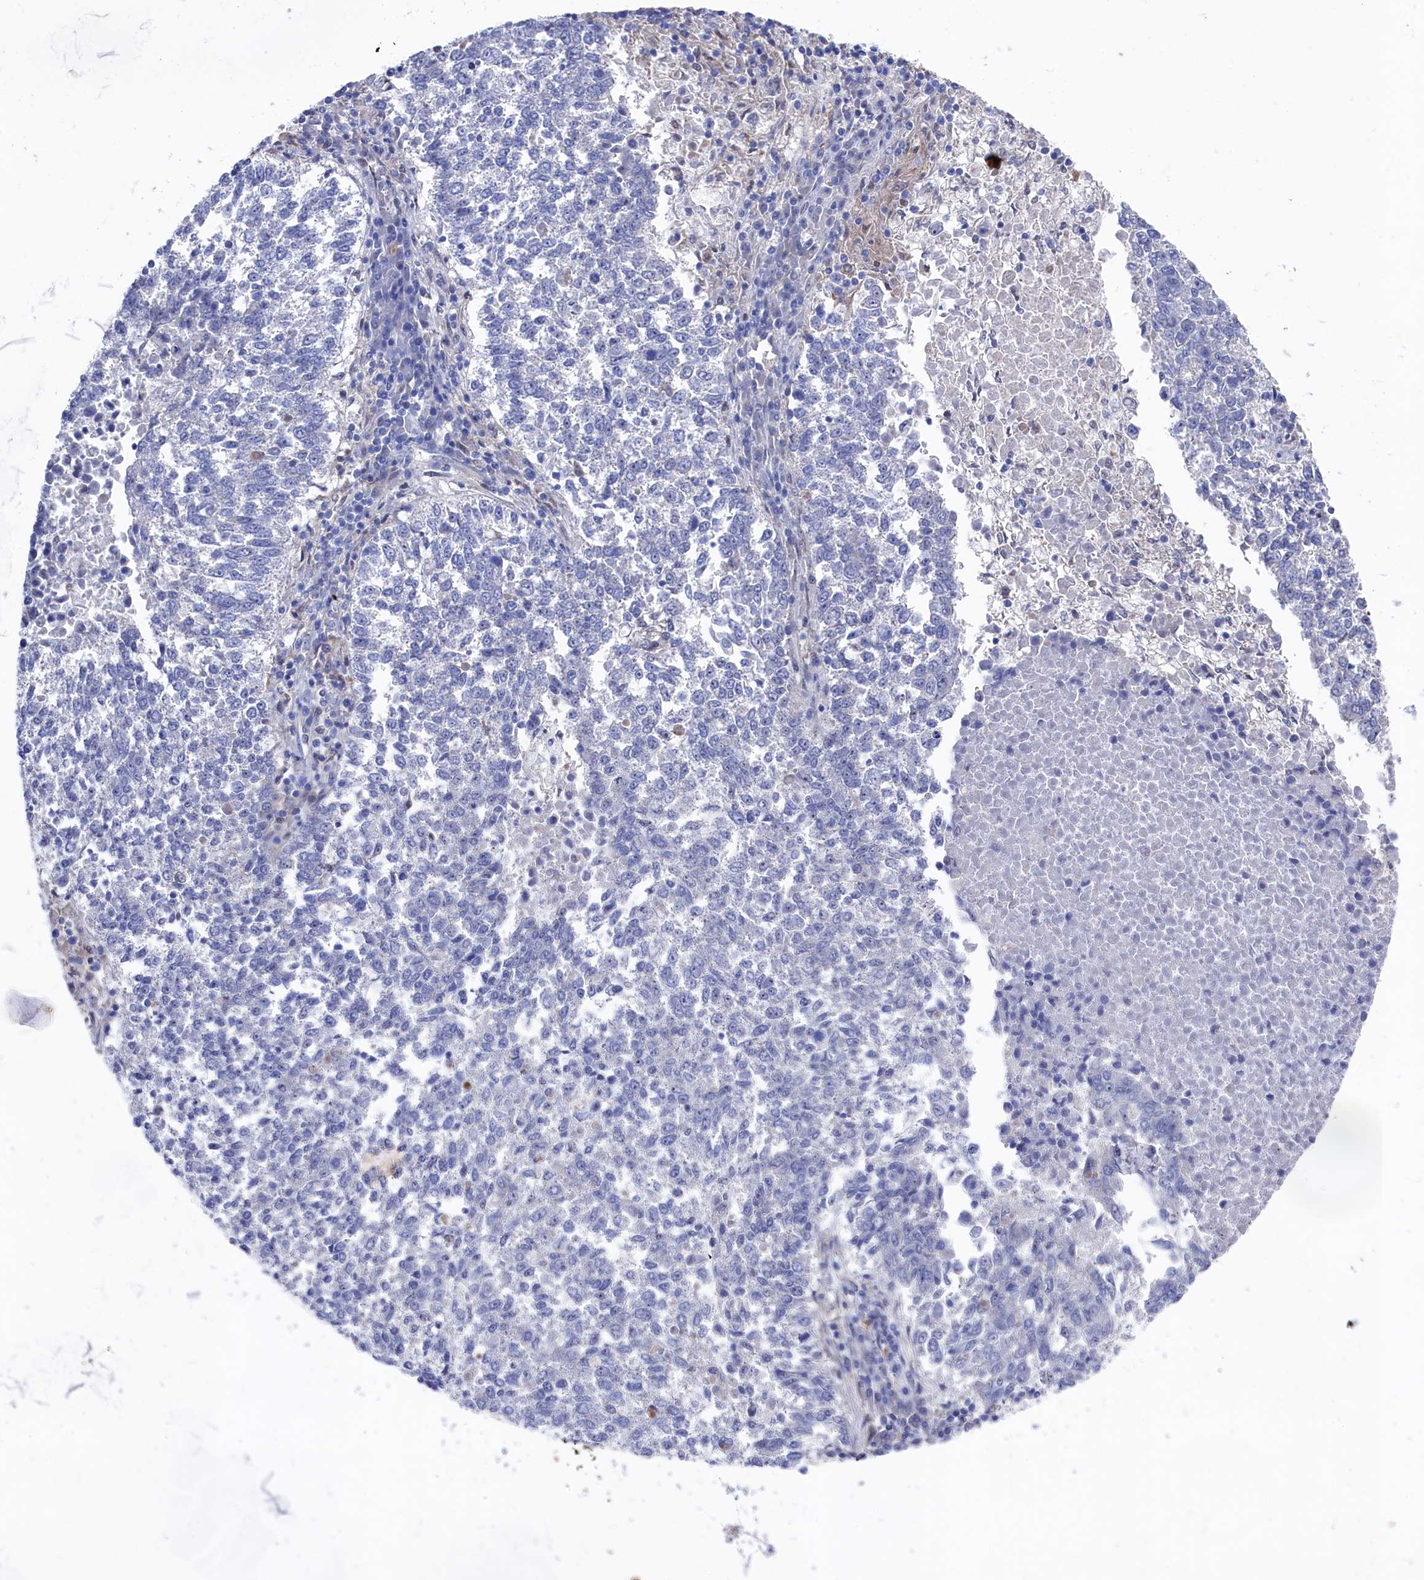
{"staining": {"intensity": "negative", "quantity": "none", "location": "none"}, "tissue": "lung cancer", "cell_type": "Tumor cells", "image_type": "cancer", "snomed": [{"axis": "morphology", "description": "Squamous cell carcinoma, NOS"}, {"axis": "topography", "description": "Lung"}], "caption": "IHC of human squamous cell carcinoma (lung) demonstrates no positivity in tumor cells.", "gene": "RNH1", "patient": {"sex": "male", "age": 73}}